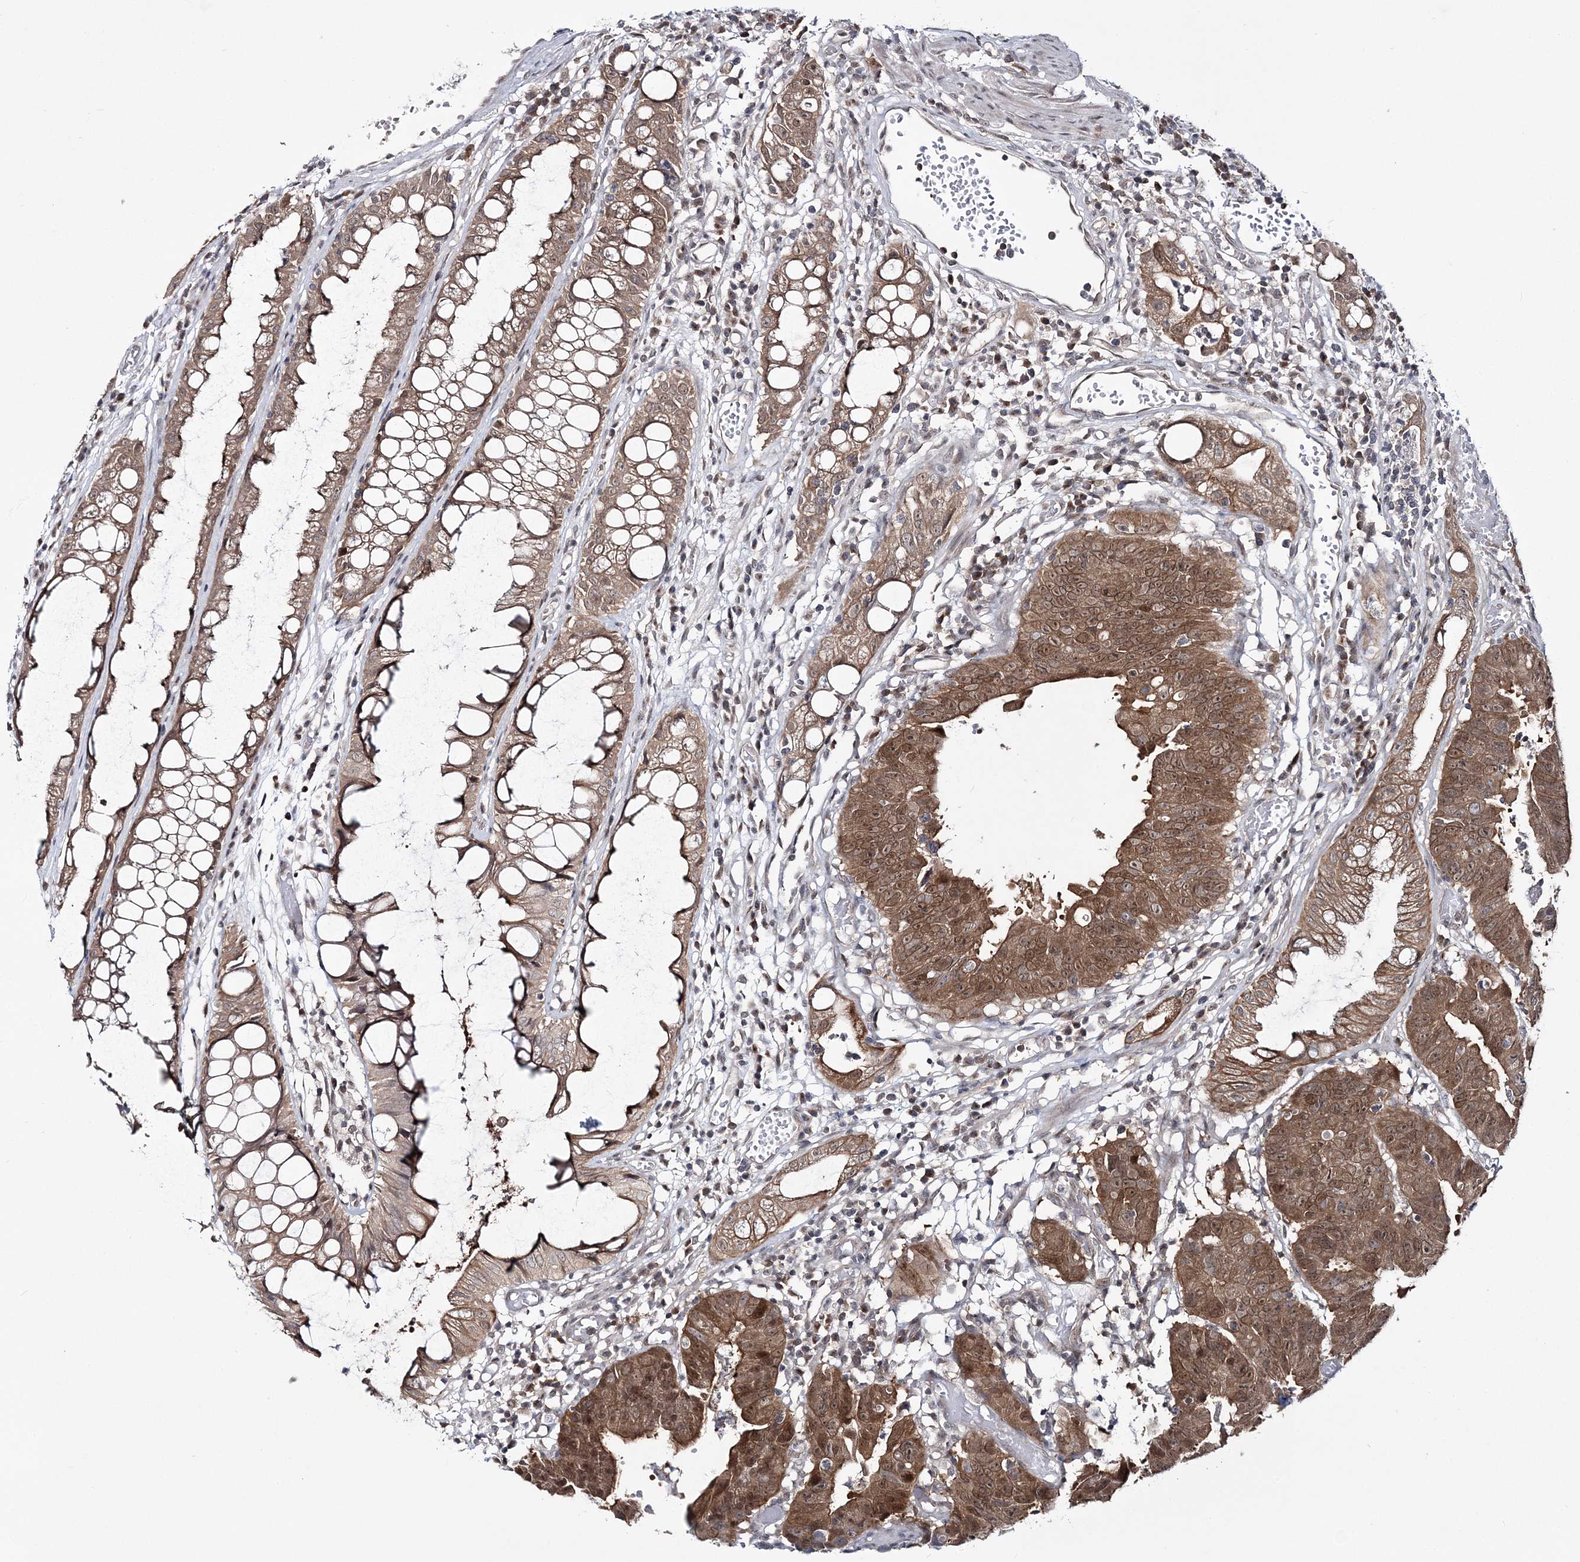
{"staining": {"intensity": "strong", "quantity": ">75%", "location": "cytoplasmic/membranous,nuclear"}, "tissue": "colorectal cancer", "cell_type": "Tumor cells", "image_type": "cancer", "snomed": [{"axis": "morphology", "description": "Adenocarcinoma, NOS"}, {"axis": "topography", "description": "Rectum"}], "caption": "An immunohistochemistry micrograph of neoplastic tissue is shown. Protein staining in brown shows strong cytoplasmic/membranous and nuclear positivity in colorectal adenocarcinoma within tumor cells.", "gene": "ZFAND6", "patient": {"sex": "female", "age": 65}}